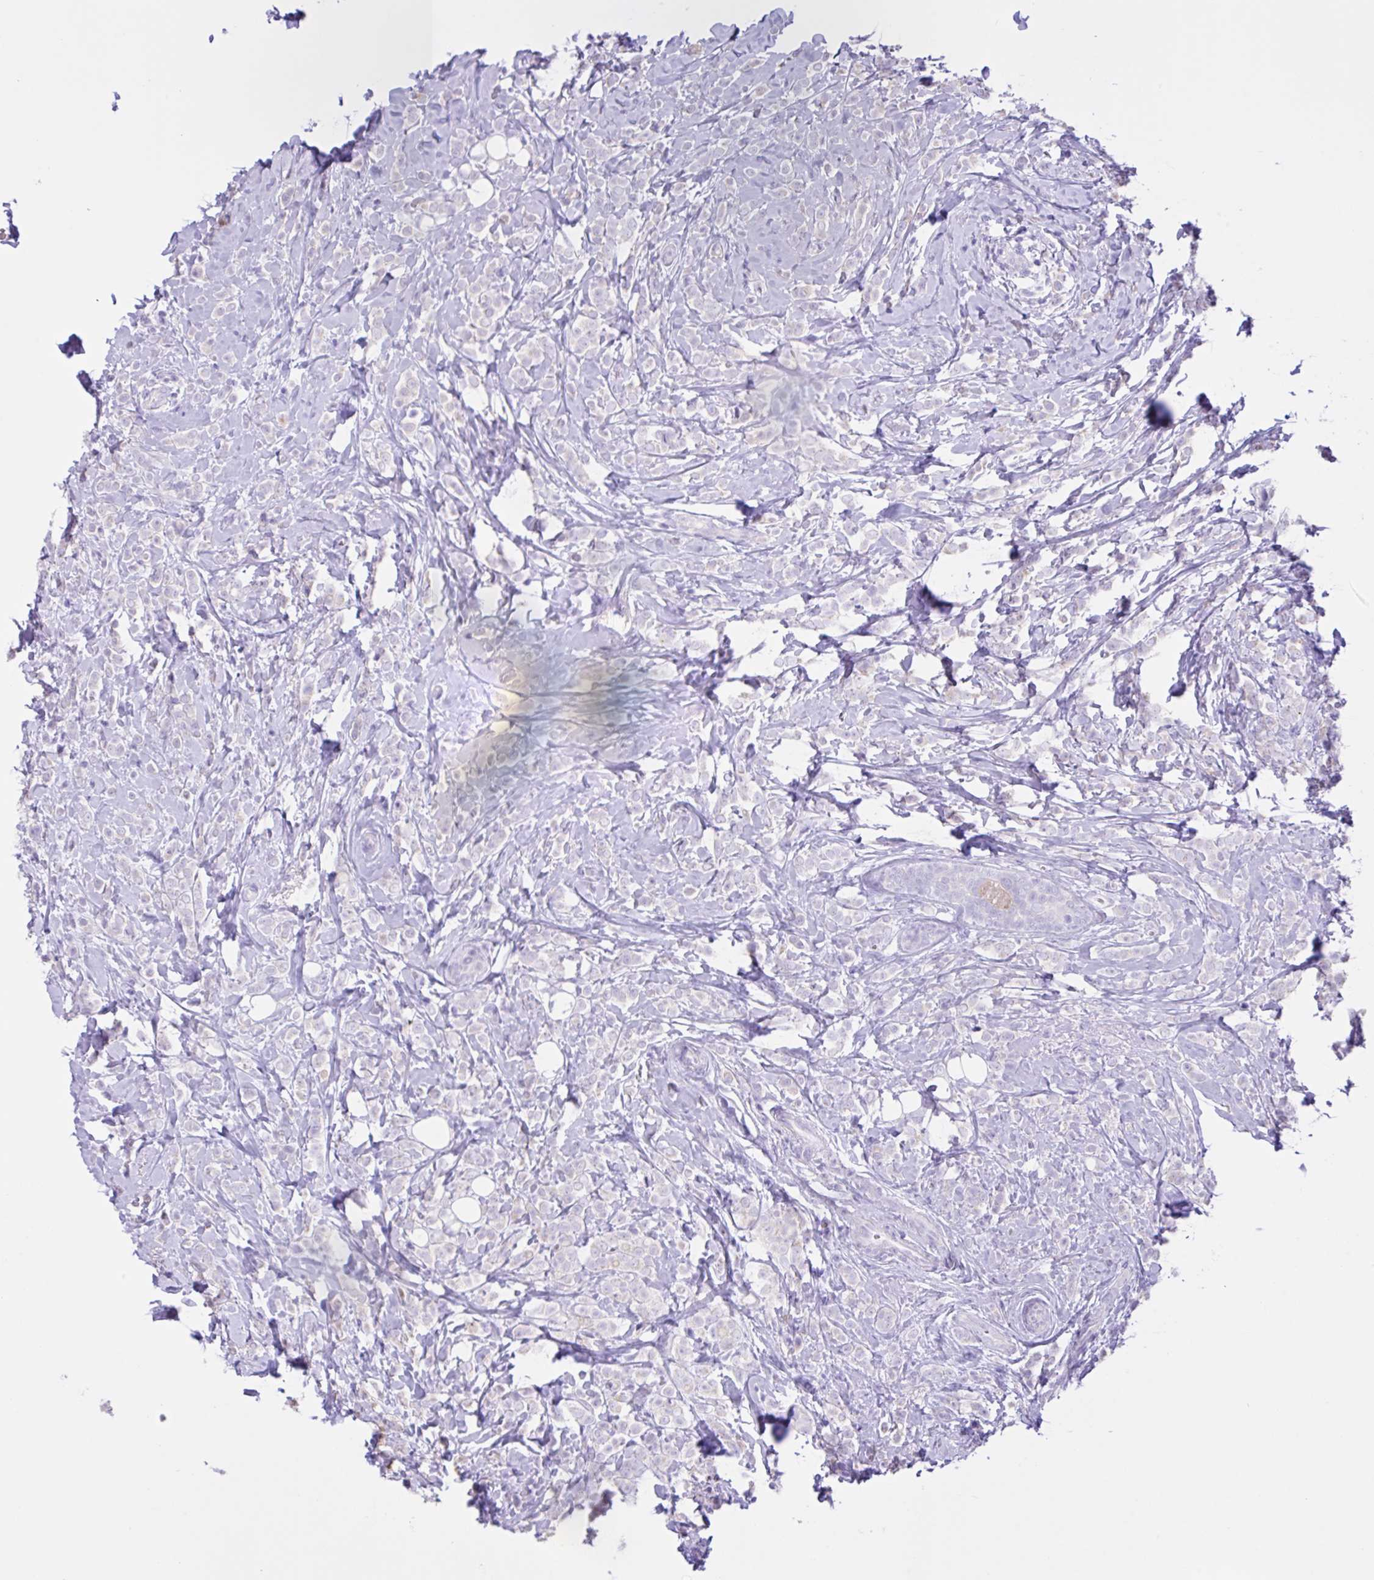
{"staining": {"intensity": "negative", "quantity": "none", "location": "none"}, "tissue": "breast cancer", "cell_type": "Tumor cells", "image_type": "cancer", "snomed": [{"axis": "morphology", "description": "Lobular carcinoma"}, {"axis": "topography", "description": "Breast"}], "caption": "Immunohistochemistry image of human breast lobular carcinoma stained for a protein (brown), which displays no expression in tumor cells.", "gene": "CST11", "patient": {"sex": "female", "age": 49}}